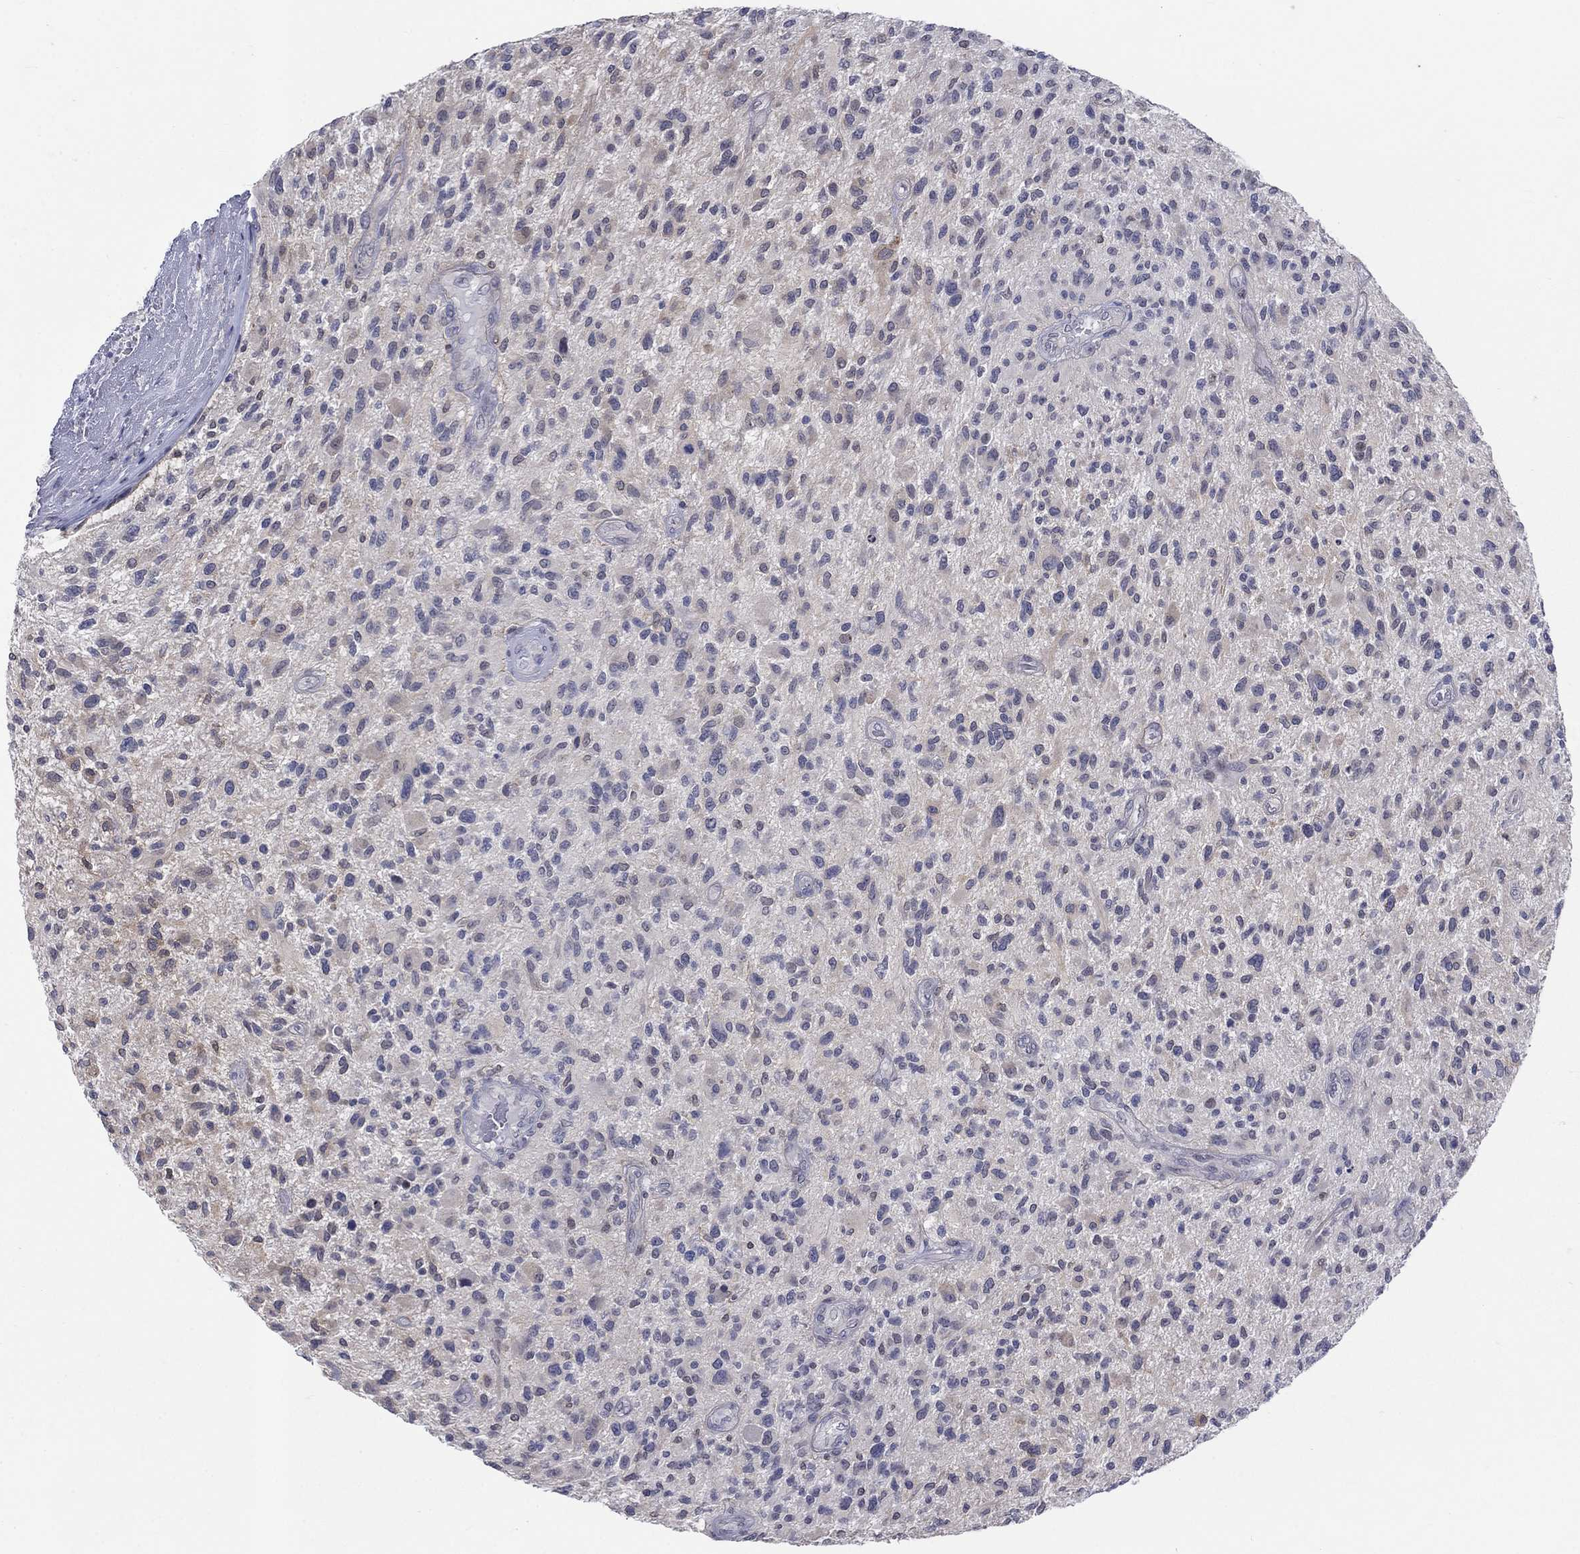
{"staining": {"intensity": "negative", "quantity": "none", "location": "none"}, "tissue": "glioma", "cell_type": "Tumor cells", "image_type": "cancer", "snomed": [{"axis": "morphology", "description": "Glioma, malignant, High grade"}, {"axis": "topography", "description": "Brain"}], "caption": "This photomicrograph is of malignant glioma (high-grade) stained with immunohistochemistry to label a protein in brown with the nuclei are counter-stained blue. There is no staining in tumor cells.", "gene": "EGFLAM", "patient": {"sex": "male", "age": 47}}